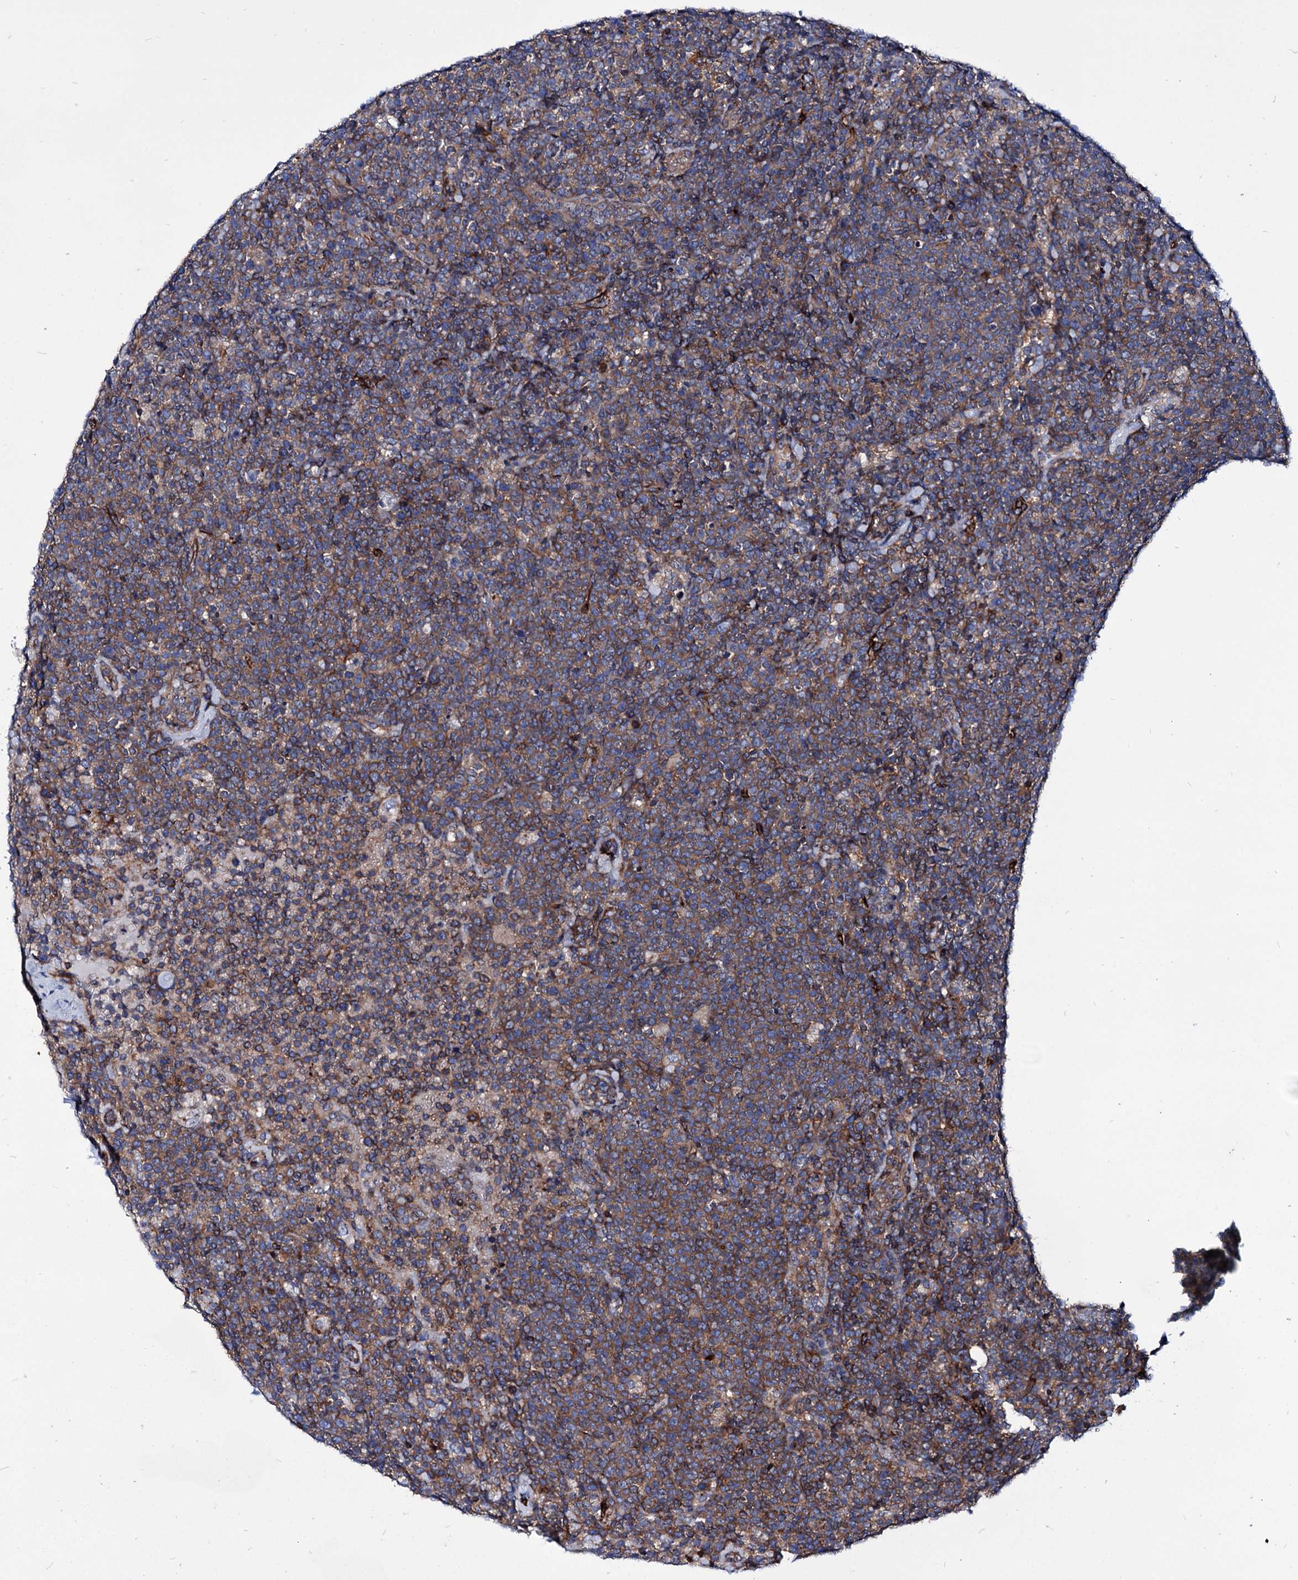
{"staining": {"intensity": "moderate", "quantity": ">75%", "location": "cytoplasmic/membranous"}, "tissue": "lymphoma", "cell_type": "Tumor cells", "image_type": "cancer", "snomed": [{"axis": "morphology", "description": "Malignant lymphoma, non-Hodgkin's type, High grade"}, {"axis": "topography", "description": "Lymph node"}], "caption": "DAB (3,3'-diaminobenzidine) immunohistochemical staining of human lymphoma displays moderate cytoplasmic/membranous protein expression in about >75% of tumor cells. The protein of interest is stained brown, and the nuclei are stained in blue (DAB IHC with brightfield microscopy, high magnification).", "gene": "AXL", "patient": {"sex": "male", "age": 61}}